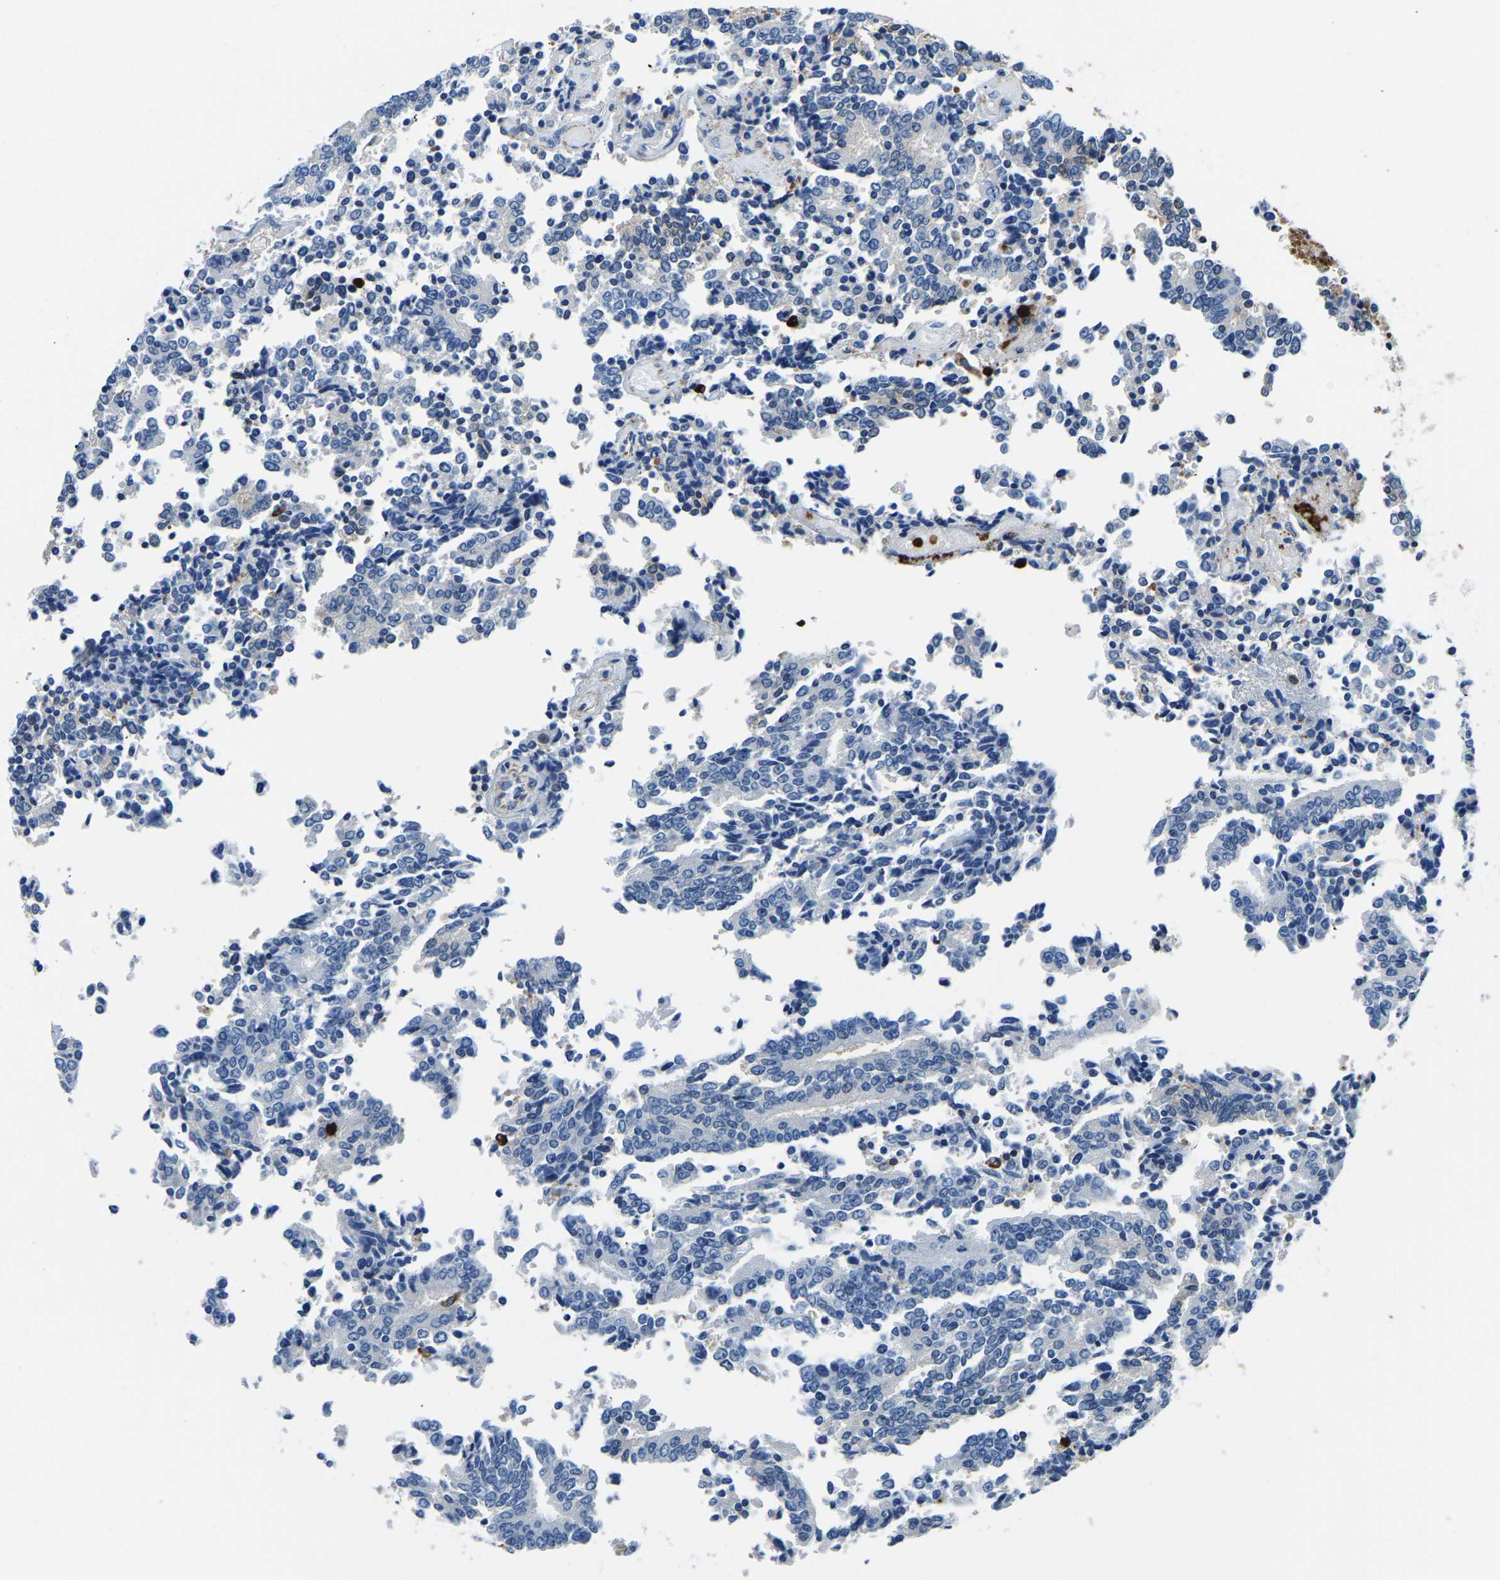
{"staining": {"intensity": "negative", "quantity": "none", "location": "none"}, "tissue": "prostate cancer", "cell_type": "Tumor cells", "image_type": "cancer", "snomed": [{"axis": "morphology", "description": "Normal tissue, NOS"}, {"axis": "morphology", "description": "Adenocarcinoma, High grade"}, {"axis": "topography", "description": "Prostate"}, {"axis": "topography", "description": "Seminal veicle"}], "caption": "Human prostate cancer (high-grade adenocarcinoma) stained for a protein using IHC shows no expression in tumor cells.", "gene": "MS4A3", "patient": {"sex": "male", "age": 55}}